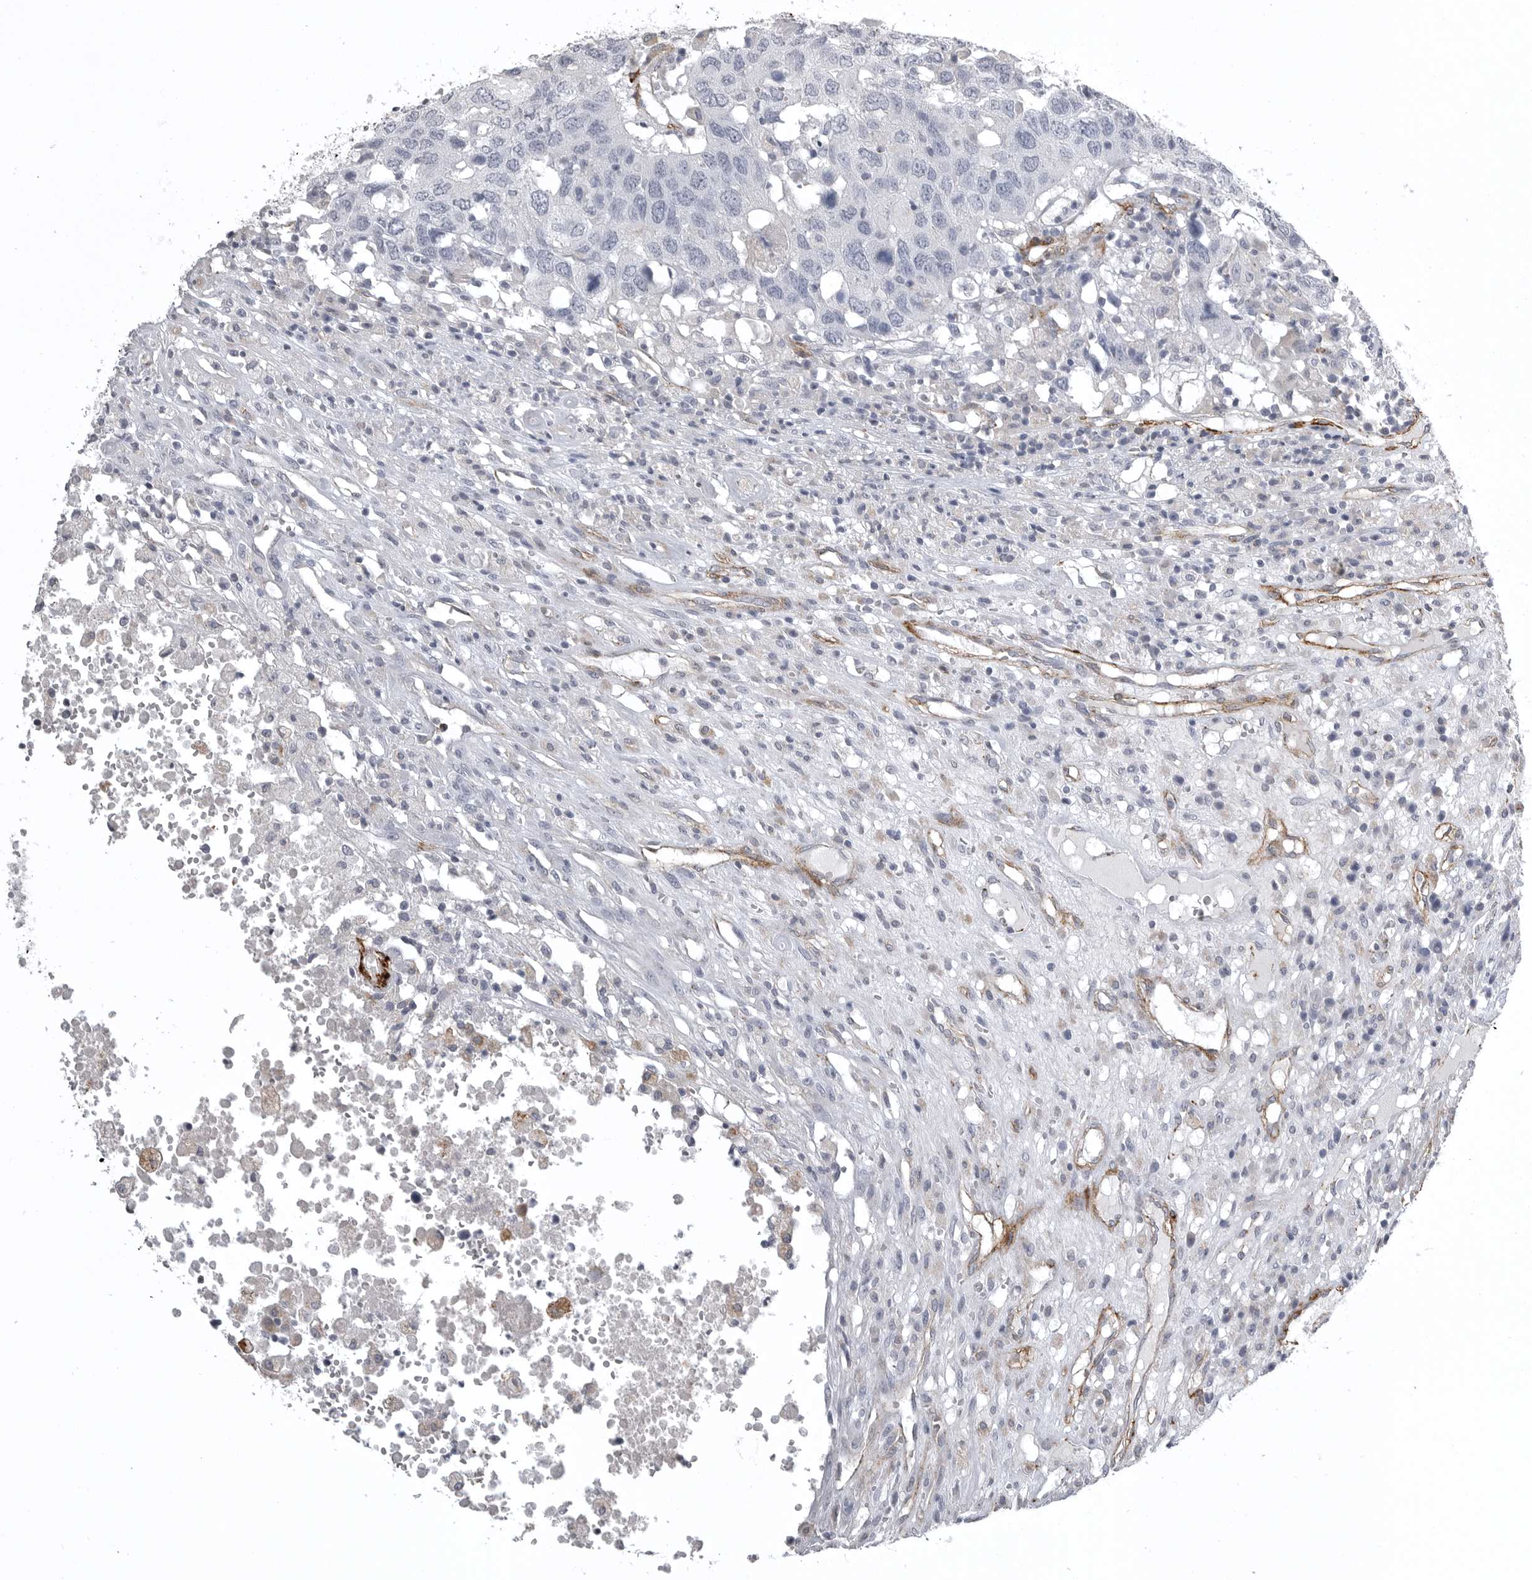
{"staining": {"intensity": "negative", "quantity": "none", "location": "none"}, "tissue": "head and neck cancer", "cell_type": "Tumor cells", "image_type": "cancer", "snomed": [{"axis": "morphology", "description": "Squamous cell carcinoma, NOS"}, {"axis": "topography", "description": "Head-Neck"}], "caption": "Immunohistochemistry (IHC) image of neoplastic tissue: human head and neck cancer stained with DAB (3,3'-diaminobenzidine) exhibits no significant protein staining in tumor cells.", "gene": "AOC3", "patient": {"sex": "male", "age": 66}}